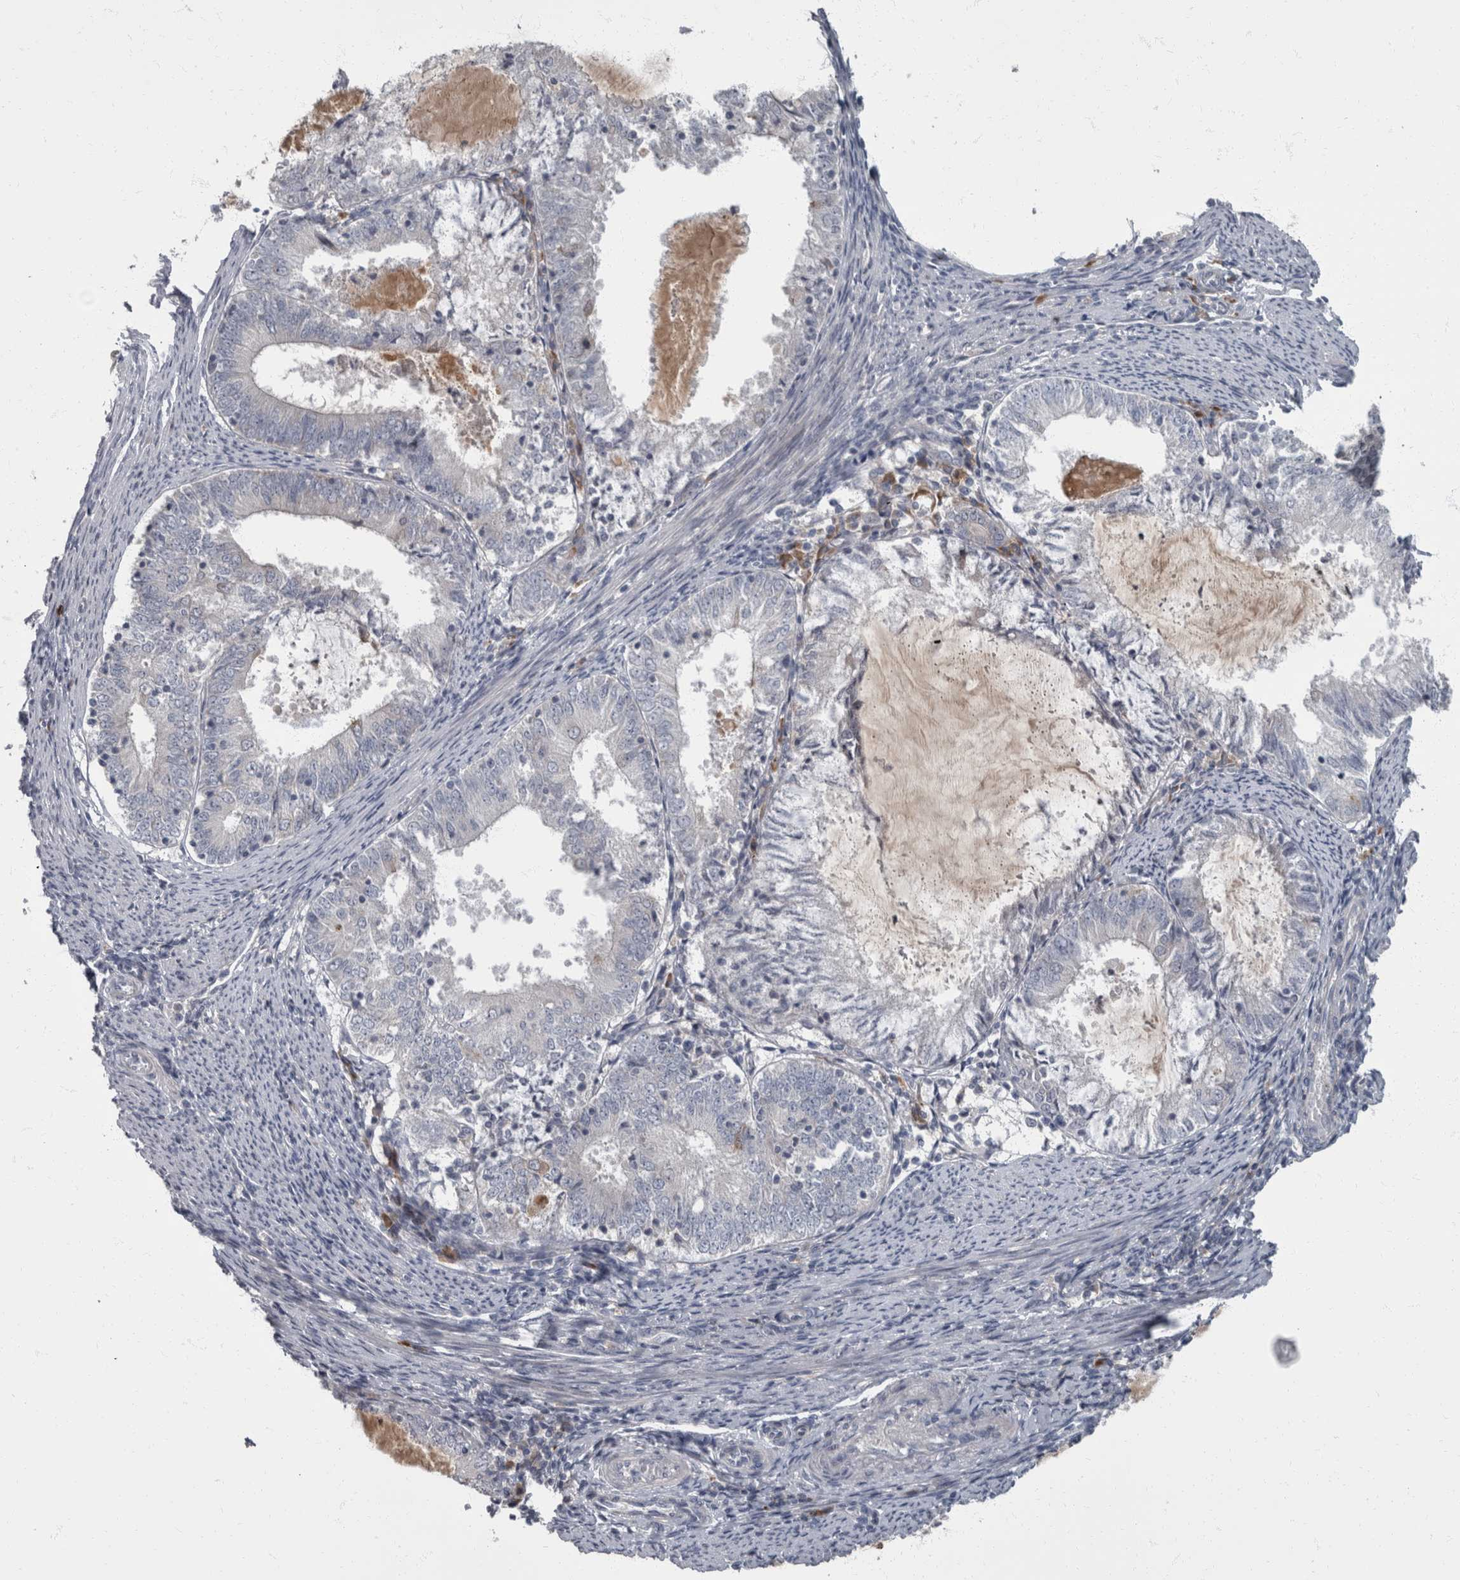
{"staining": {"intensity": "negative", "quantity": "none", "location": "none"}, "tissue": "endometrial cancer", "cell_type": "Tumor cells", "image_type": "cancer", "snomed": [{"axis": "morphology", "description": "Adenocarcinoma, NOS"}, {"axis": "topography", "description": "Endometrium"}], "caption": "High power microscopy micrograph of an immunohistochemistry (IHC) image of endometrial cancer, revealing no significant staining in tumor cells.", "gene": "CDC42BPG", "patient": {"sex": "female", "age": 57}}